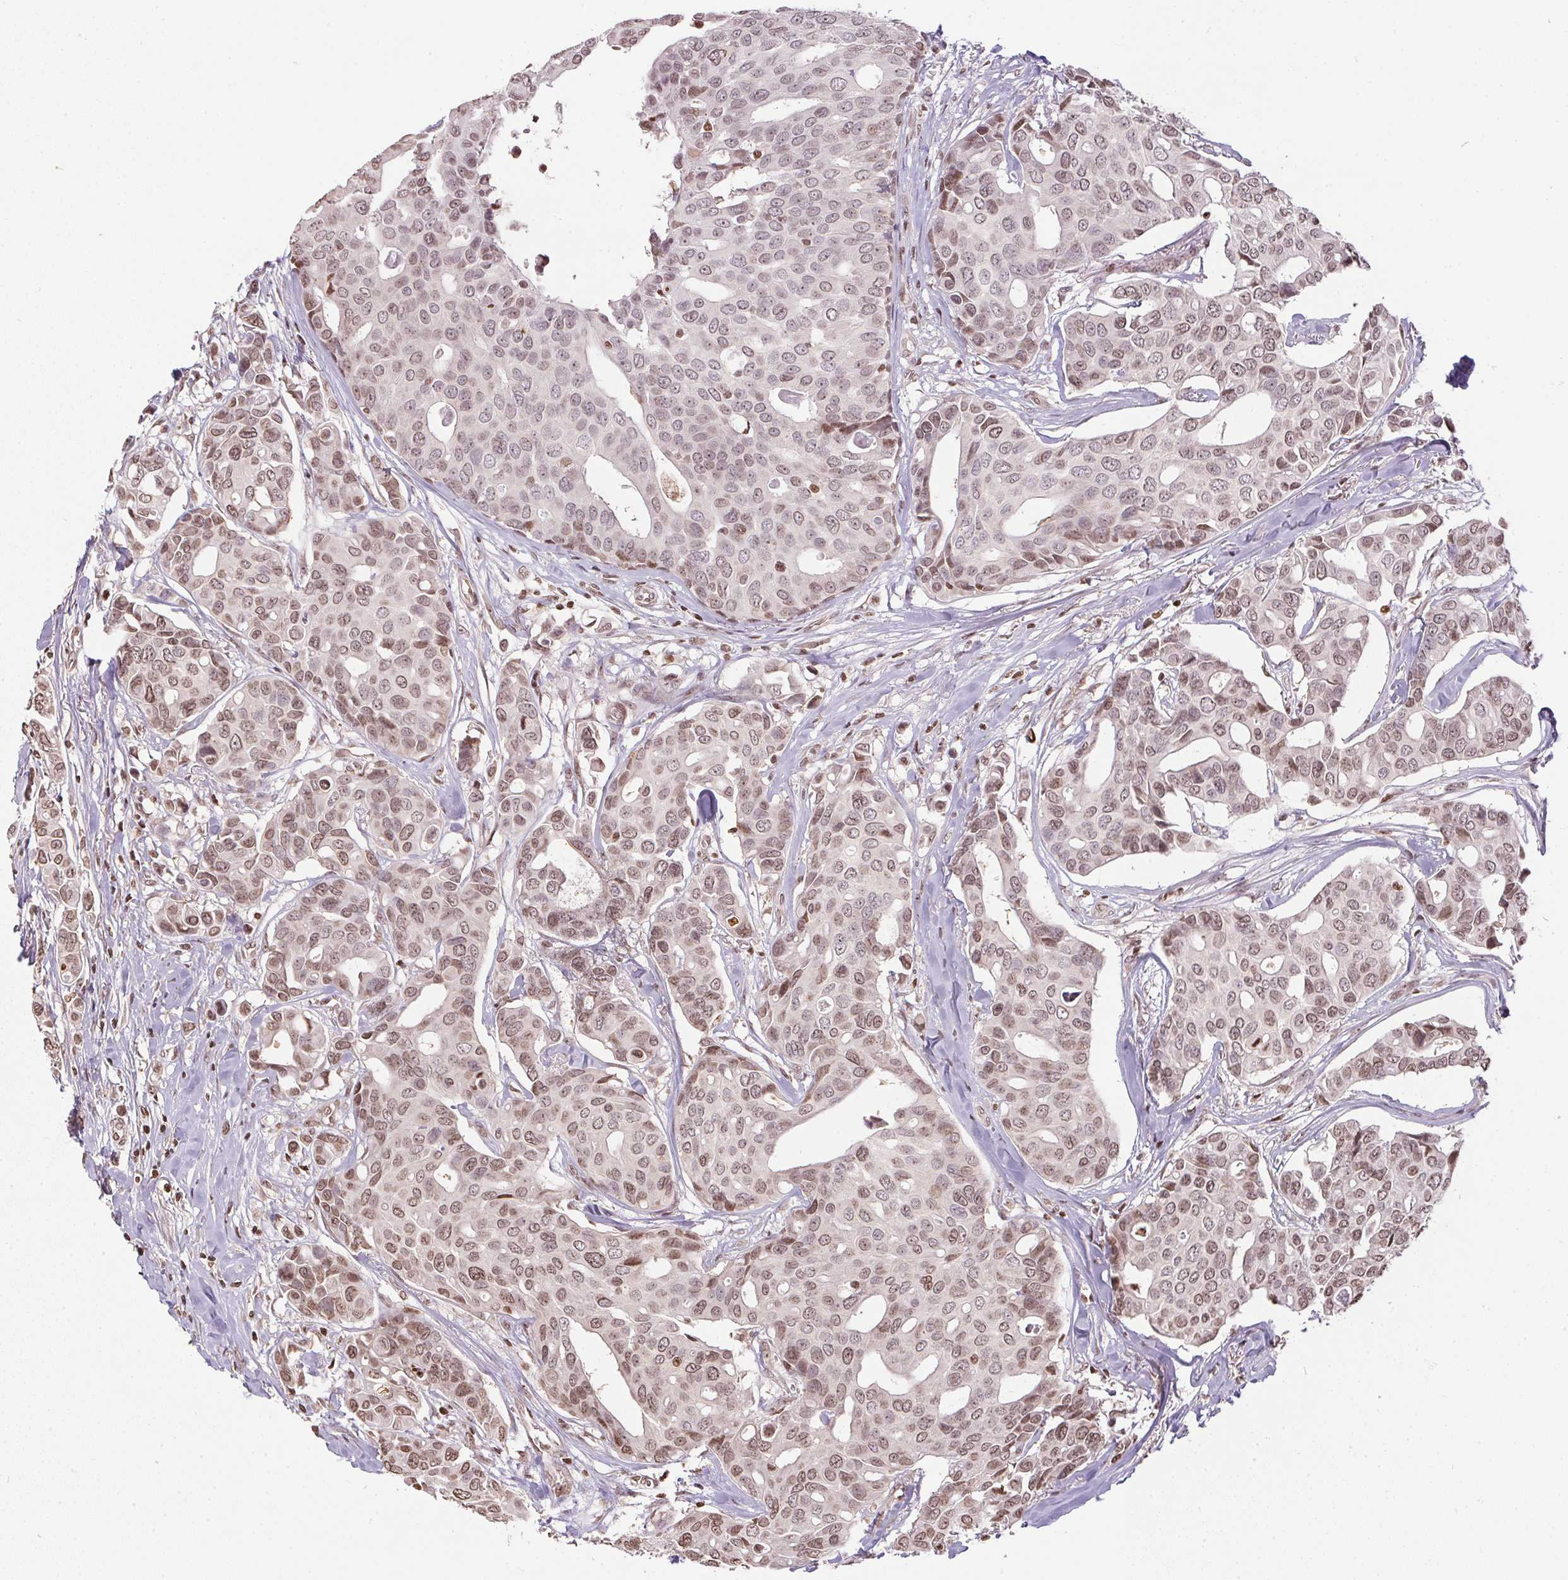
{"staining": {"intensity": "moderate", "quantity": ">75%", "location": "nuclear"}, "tissue": "breast cancer", "cell_type": "Tumor cells", "image_type": "cancer", "snomed": [{"axis": "morphology", "description": "Duct carcinoma"}, {"axis": "topography", "description": "Breast"}], "caption": "Breast infiltrating ductal carcinoma tissue displays moderate nuclear expression in approximately >75% of tumor cells", "gene": "RNF181", "patient": {"sex": "female", "age": 54}}